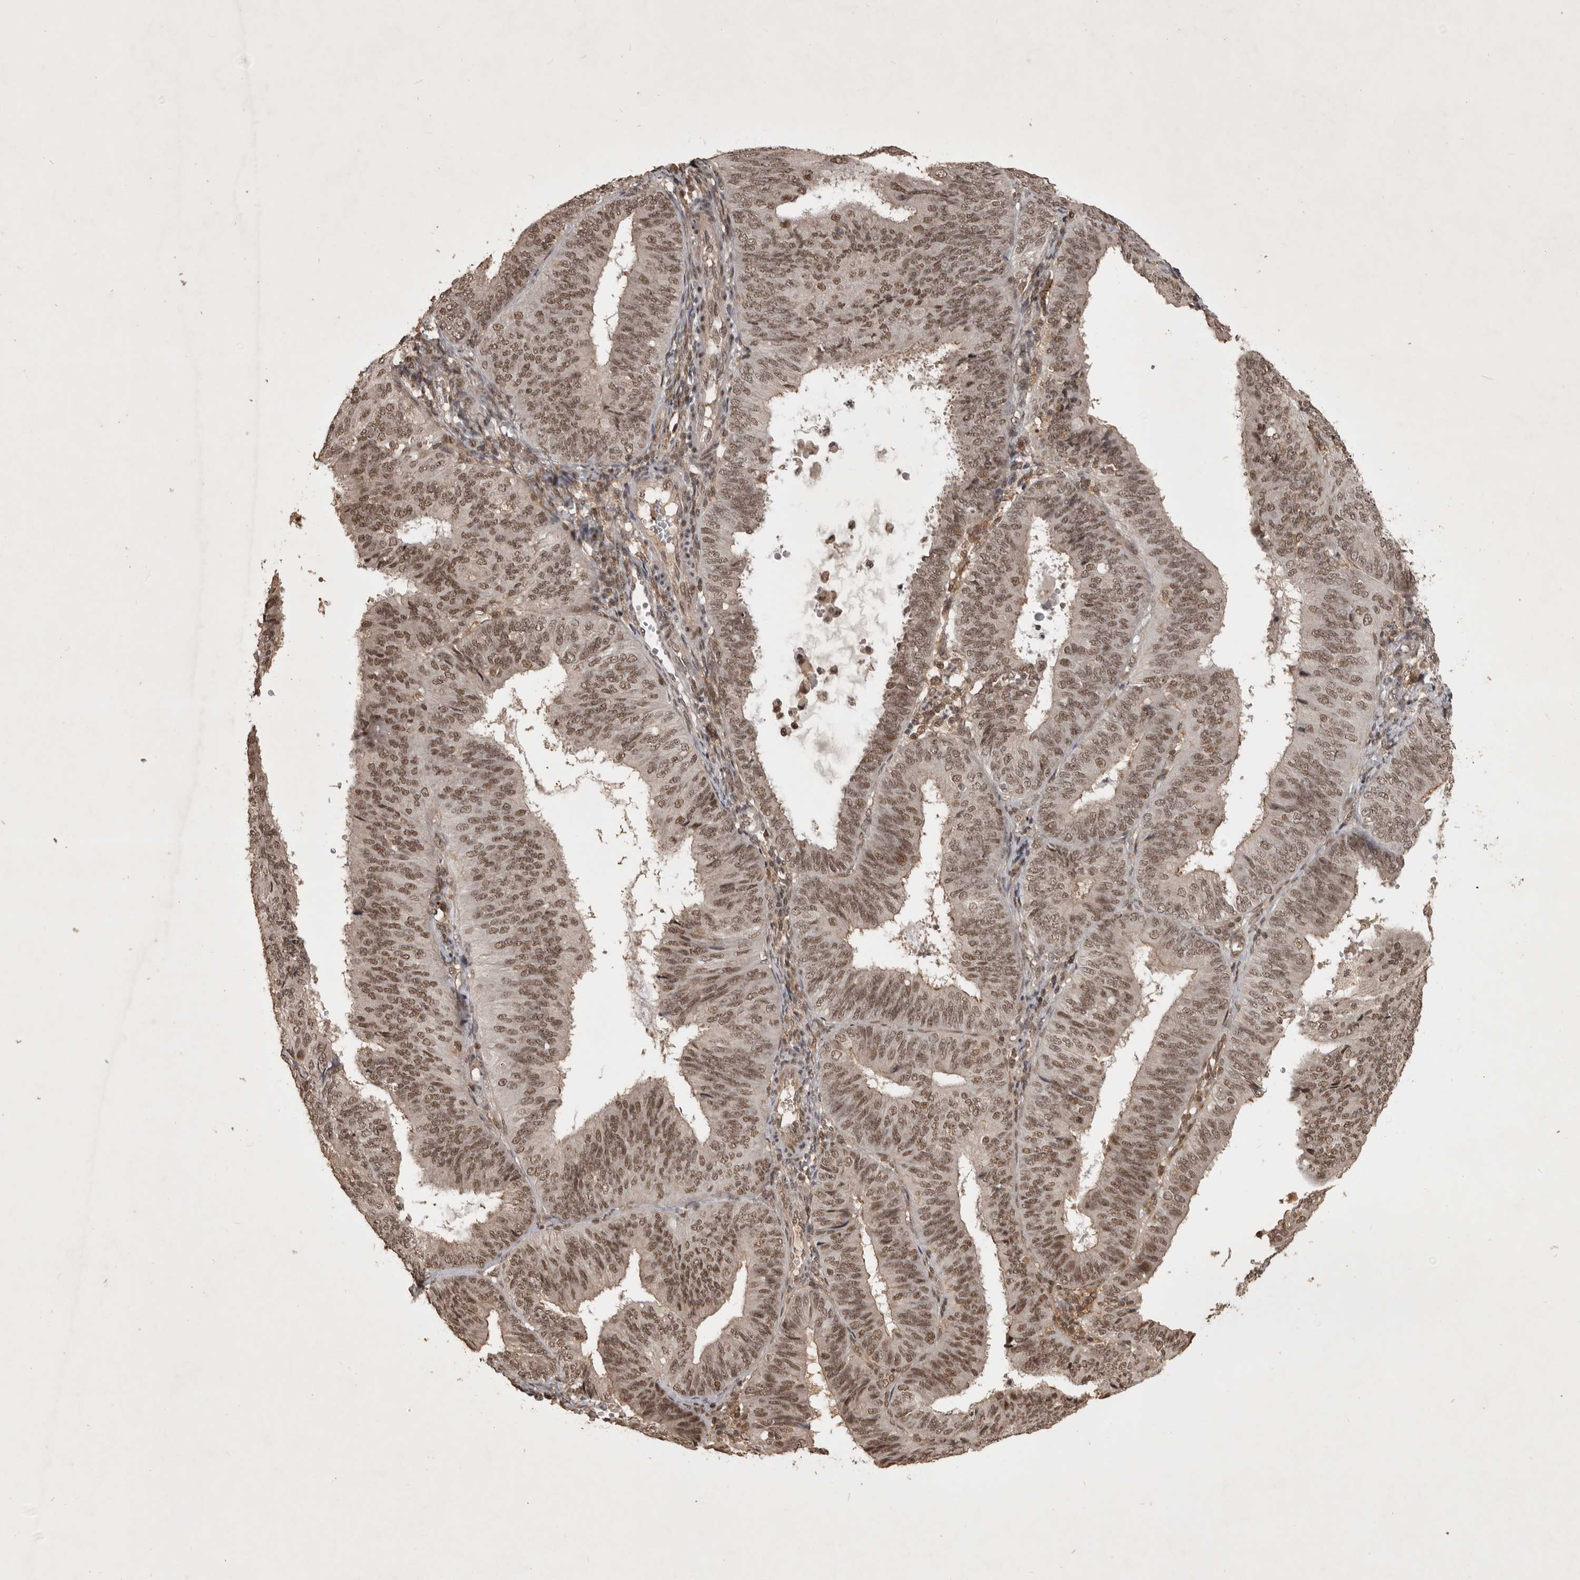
{"staining": {"intensity": "moderate", "quantity": ">75%", "location": "nuclear"}, "tissue": "endometrial cancer", "cell_type": "Tumor cells", "image_type": "cancer", "snomed": [{"axis": "morphology", "description": "Adenocarcinoma, NOS"}, {"axis": "topography", "description": "Endometrium"}], "caption": "A brown stain highlights moderate nuclear staining of a protein in human endometrial cancer (adenocarcinoma) tumor cells. (IHC, brightfield microscopy, high magnification).", "gene": "CBLL1", "patient": {"sex": "female", "age": 58}}